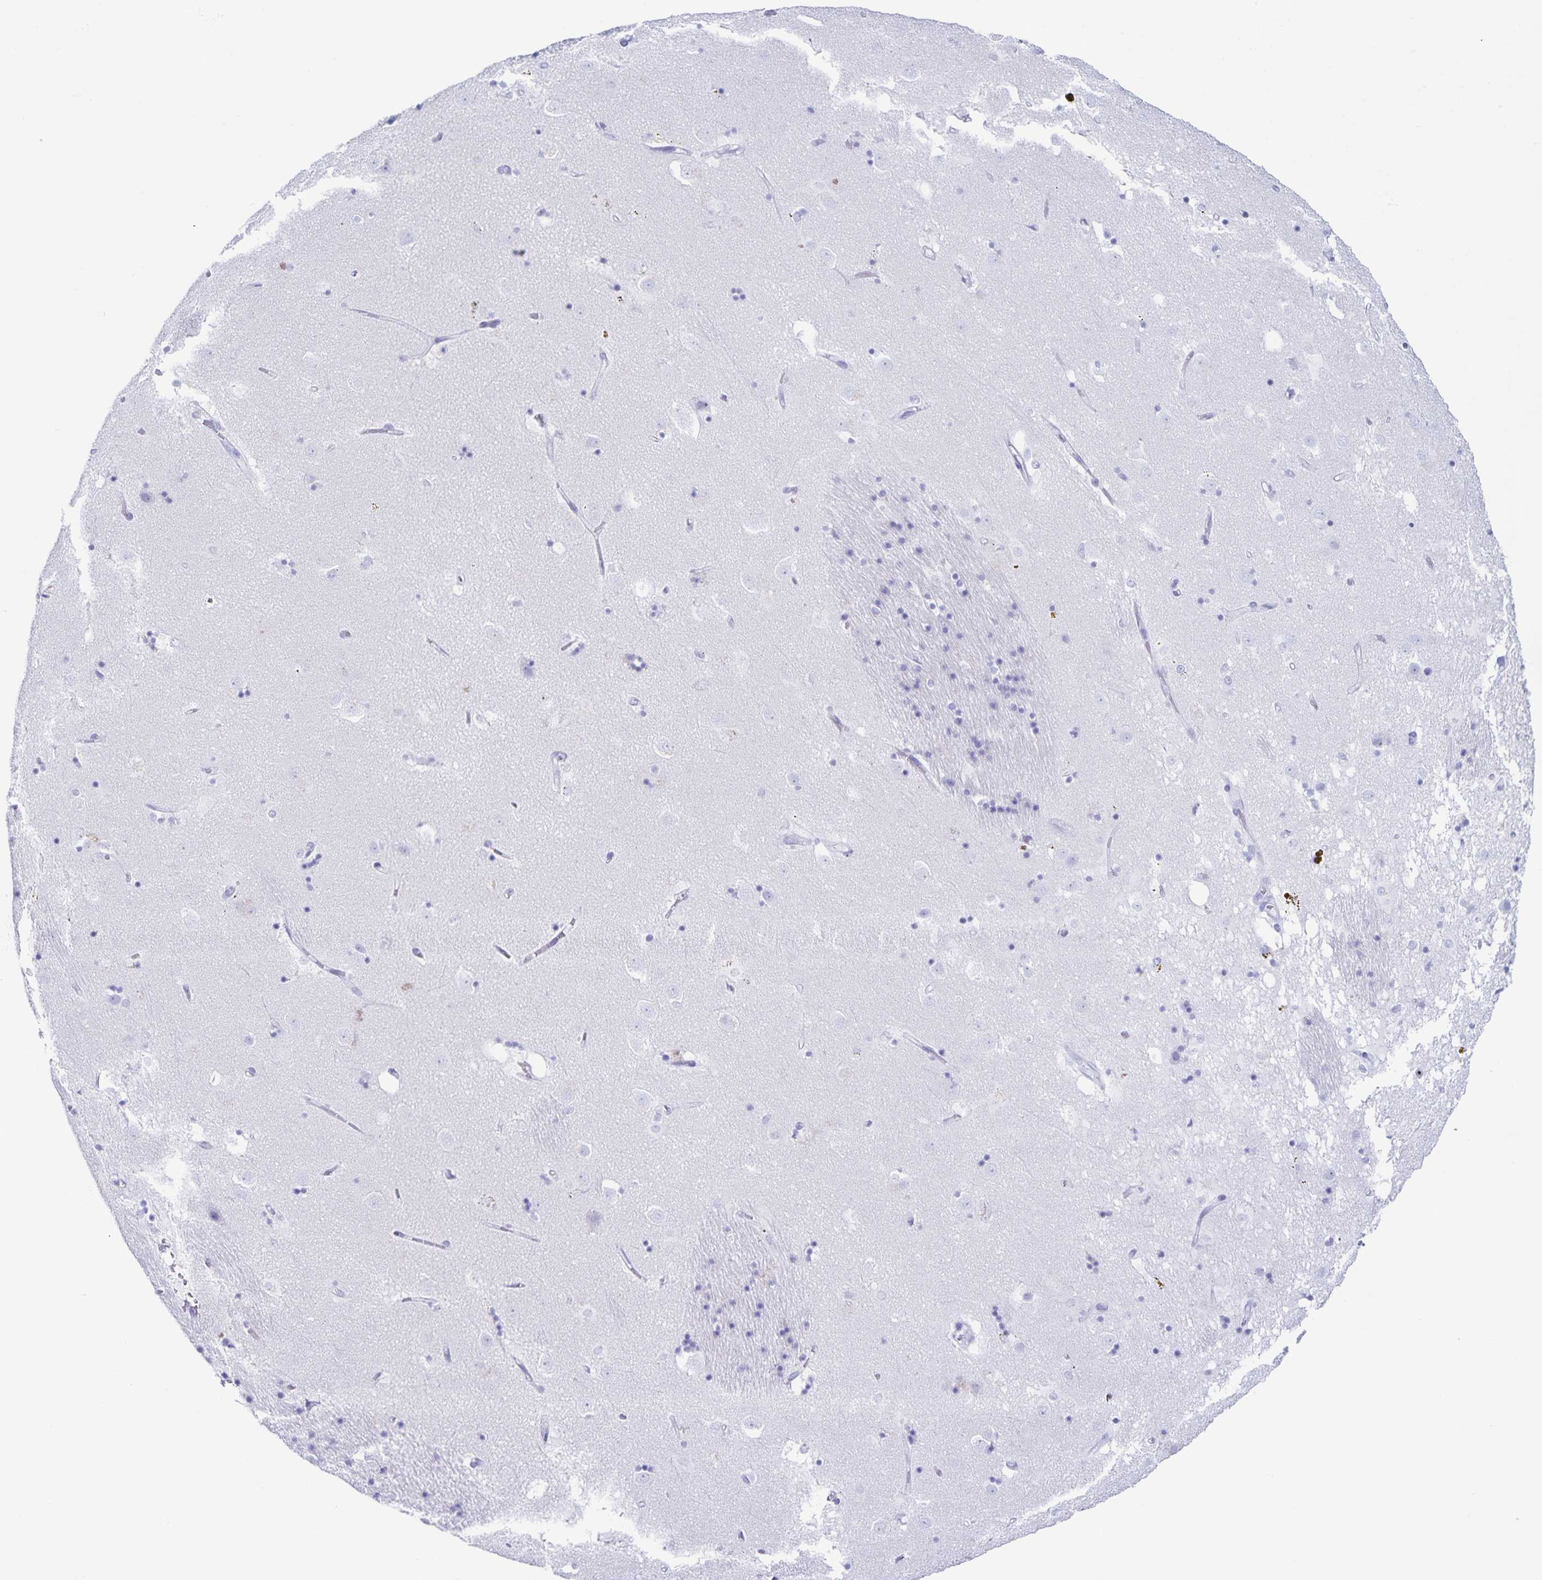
{"staining": {"intensity": "negative", "quantity": "none", "location": "none"}, "tissue": "caudate", "cell_type": "Glial cells", "image_type": "normal", "snomed": [{"axis": "morphology", "description": "Normal tissue, NOS"}, {"axis": "topography", "description": "Lateral ventricle wall"}], "caption": "There is no significant staining in glial cells of caudate. (DAB (3,3'-diaminobenzidine) immunohistochemistry (IHC), high magnification).", "gene": "C12orf56", "patient": {"sex": "male", "age": 58}}